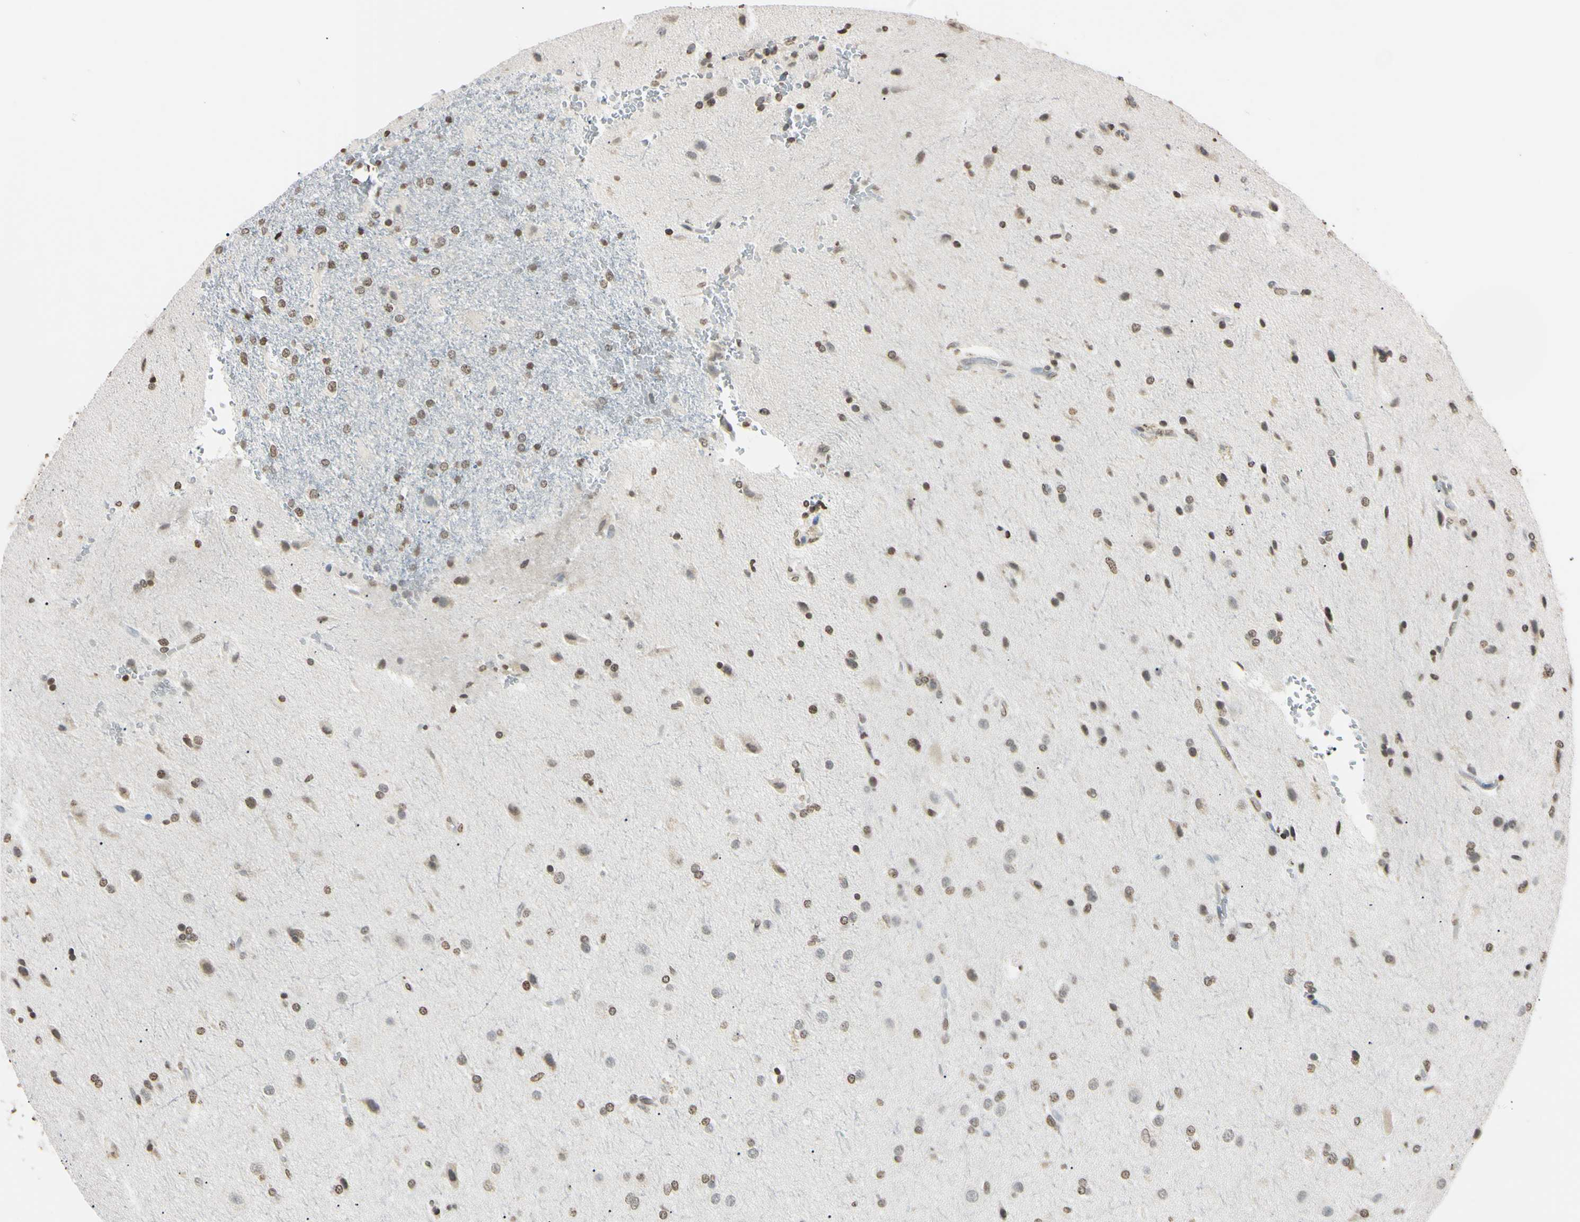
{"staining": {"intensity": "weak", "quantity": ">75%", "location": "nuclear"}, "tissue": "glioma", "cell_type": "Tumor cells", "image_type": "cancer", "snomed": [{"axis": "morphology", "description": "Glioma, malignant, High grade"}, {"axis": "topography", "description": "Brain"}], "caption": "Glioma tissue demonstrates weak nuclear positivity in about >75% of tumor cells", "gene": "CDC45", "patient": {"sex": "male", "age": 71}}